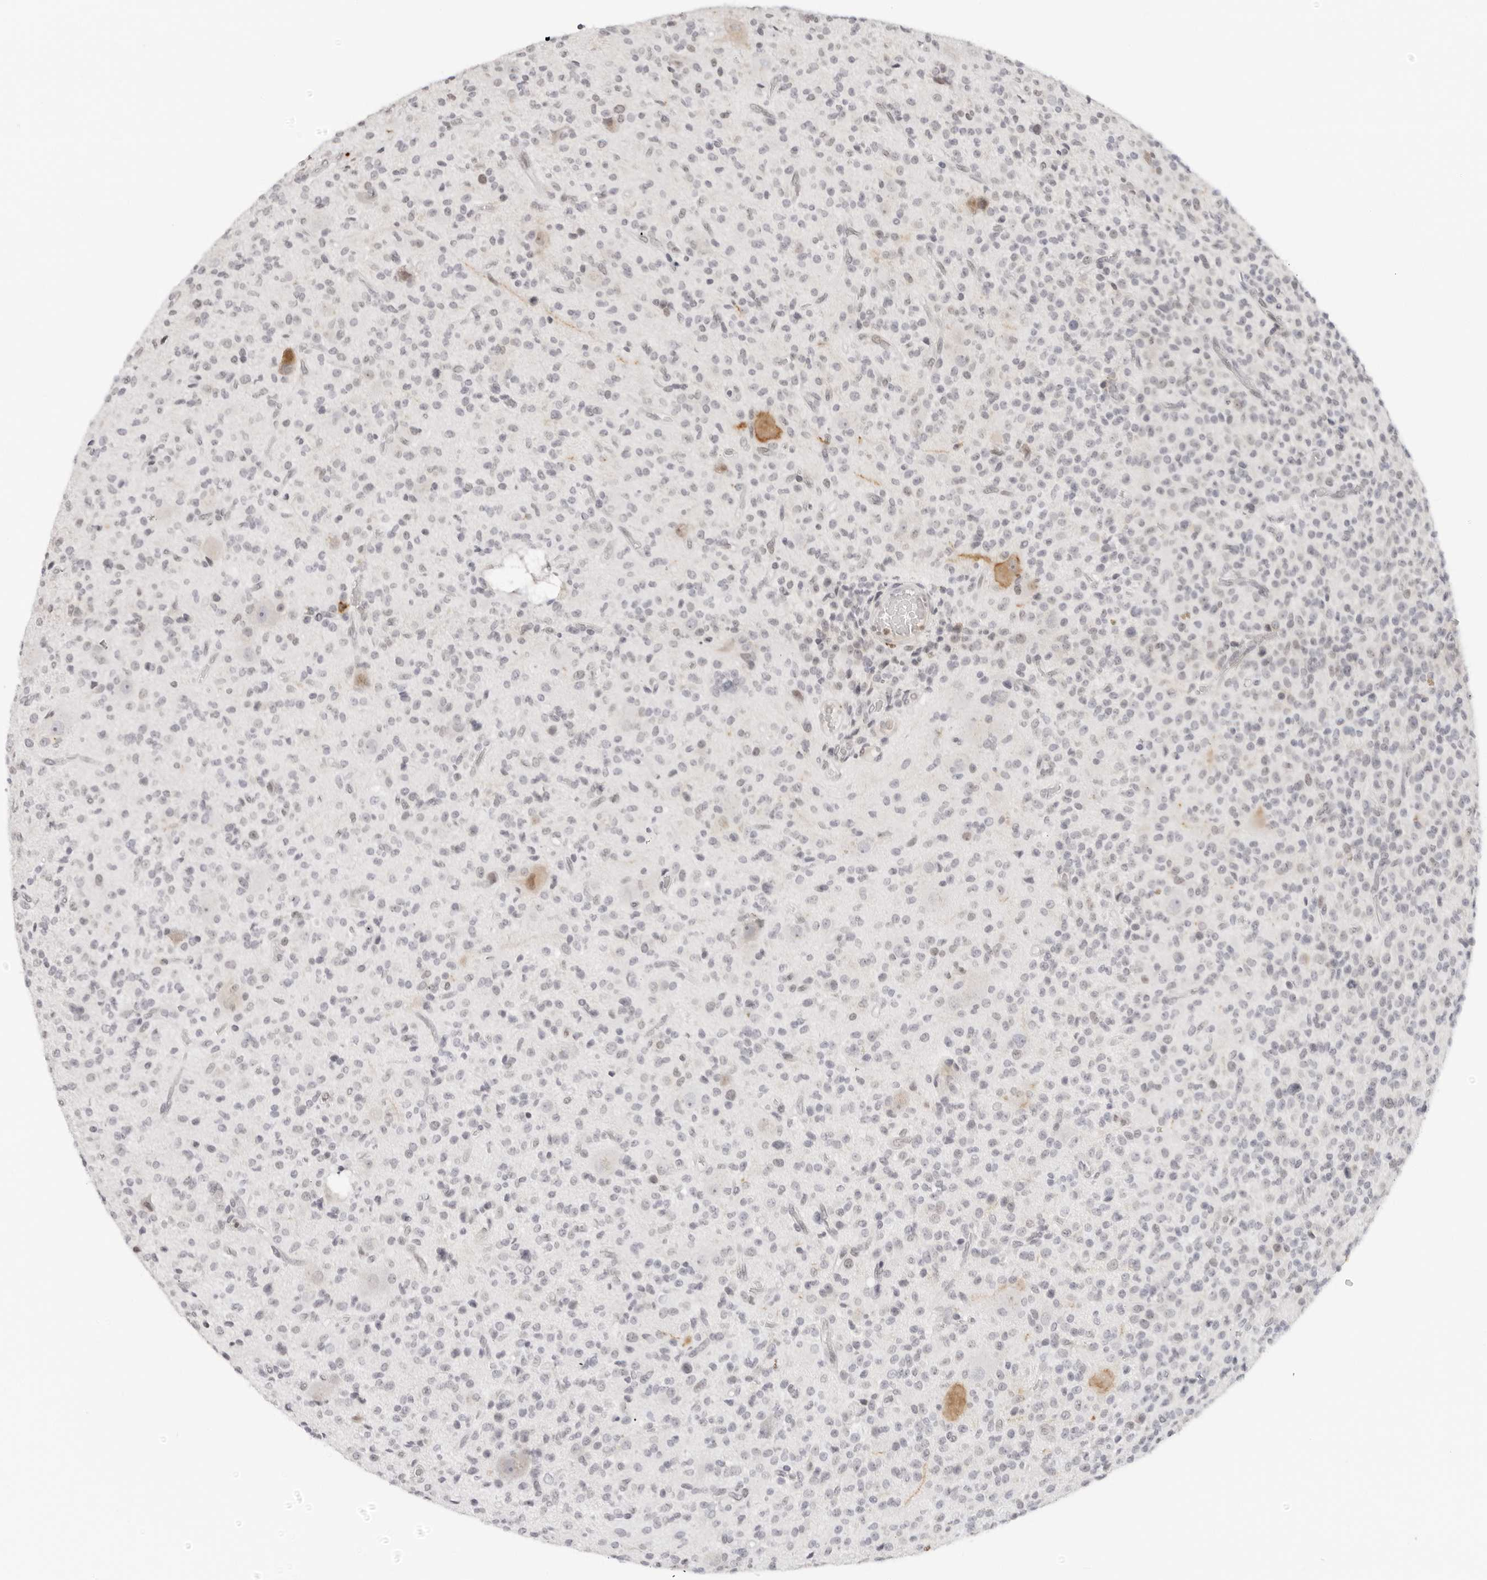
{"staining": {"intensity": "negative", "quantity": "none", "location": "none"}, "tissue": "glioma", "cell_type": "Tumor cells", "image_type": "cancer", "snomed": [{"axis": "morphology", "description": "Glioma, malignant, High grade"}, {"axis": "topography", "description": "Brain"}], "caption": "The immunohistochemistry (IHC) histopathology image has no significant expression in tumor cells of glioma tissue.", "gene": "MSH6", "patient": {"sex": "male", "age": 34}}